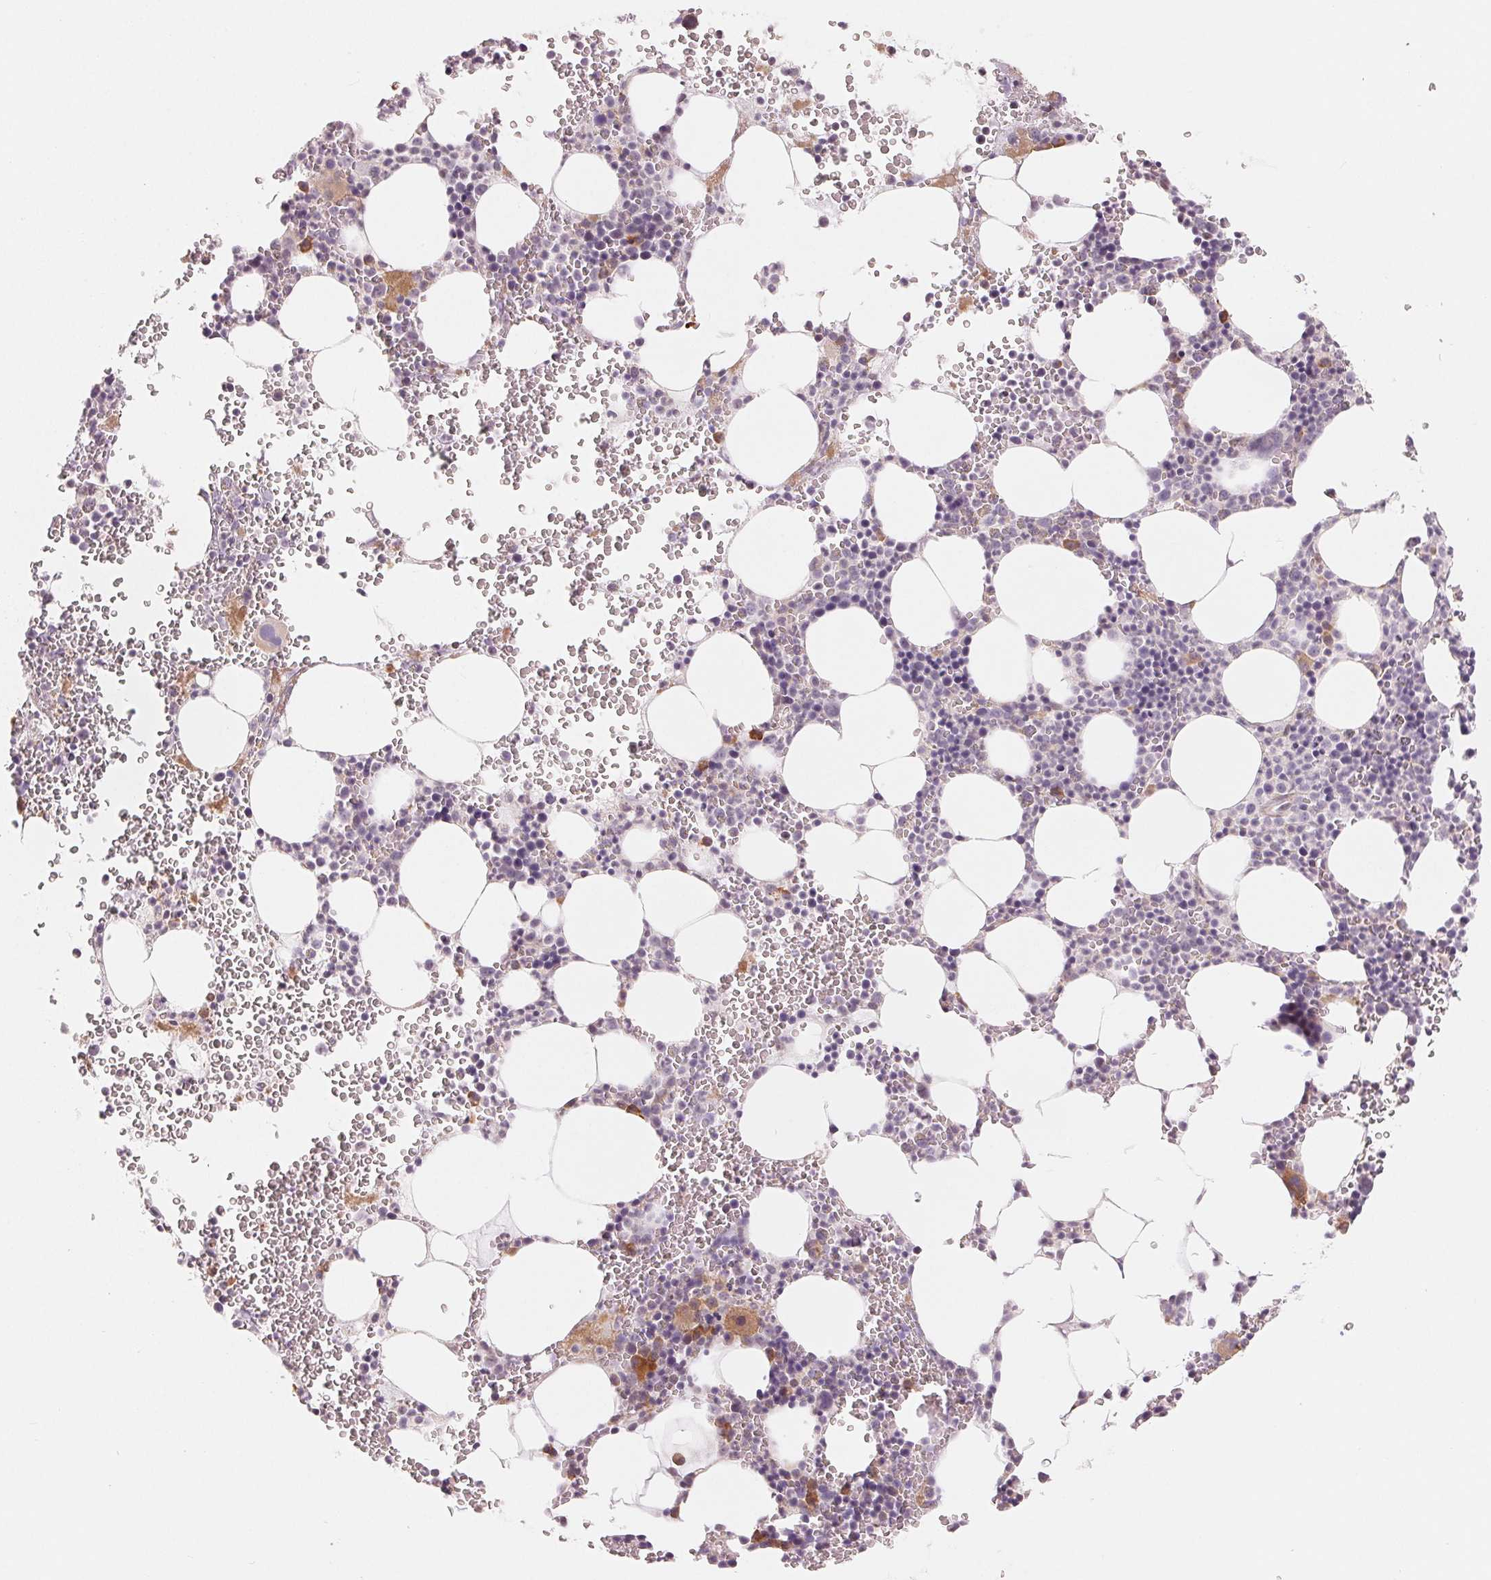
{"staining": {"intensity": "moderate", "quantity": "<25%", "location": "cytoplasmic/membranous"}, "tissue": "bone marrow", "cell_type": "Hematopoietic cells", "image_type": "normal", "snomed": [{"axis": "morphology", "description": "Normal tissue, NOS"}, {"axis": "topography", "description": "Bone marrow"}], "caption": "IHC of unremarkable human bone marrow demonstrates low levels of moderate cytoplasmic/membranous expression in approximately <25% of hematopoietic cells.", "gene": "DENND2C", "patient": {"sex": "male", "age": 82}}